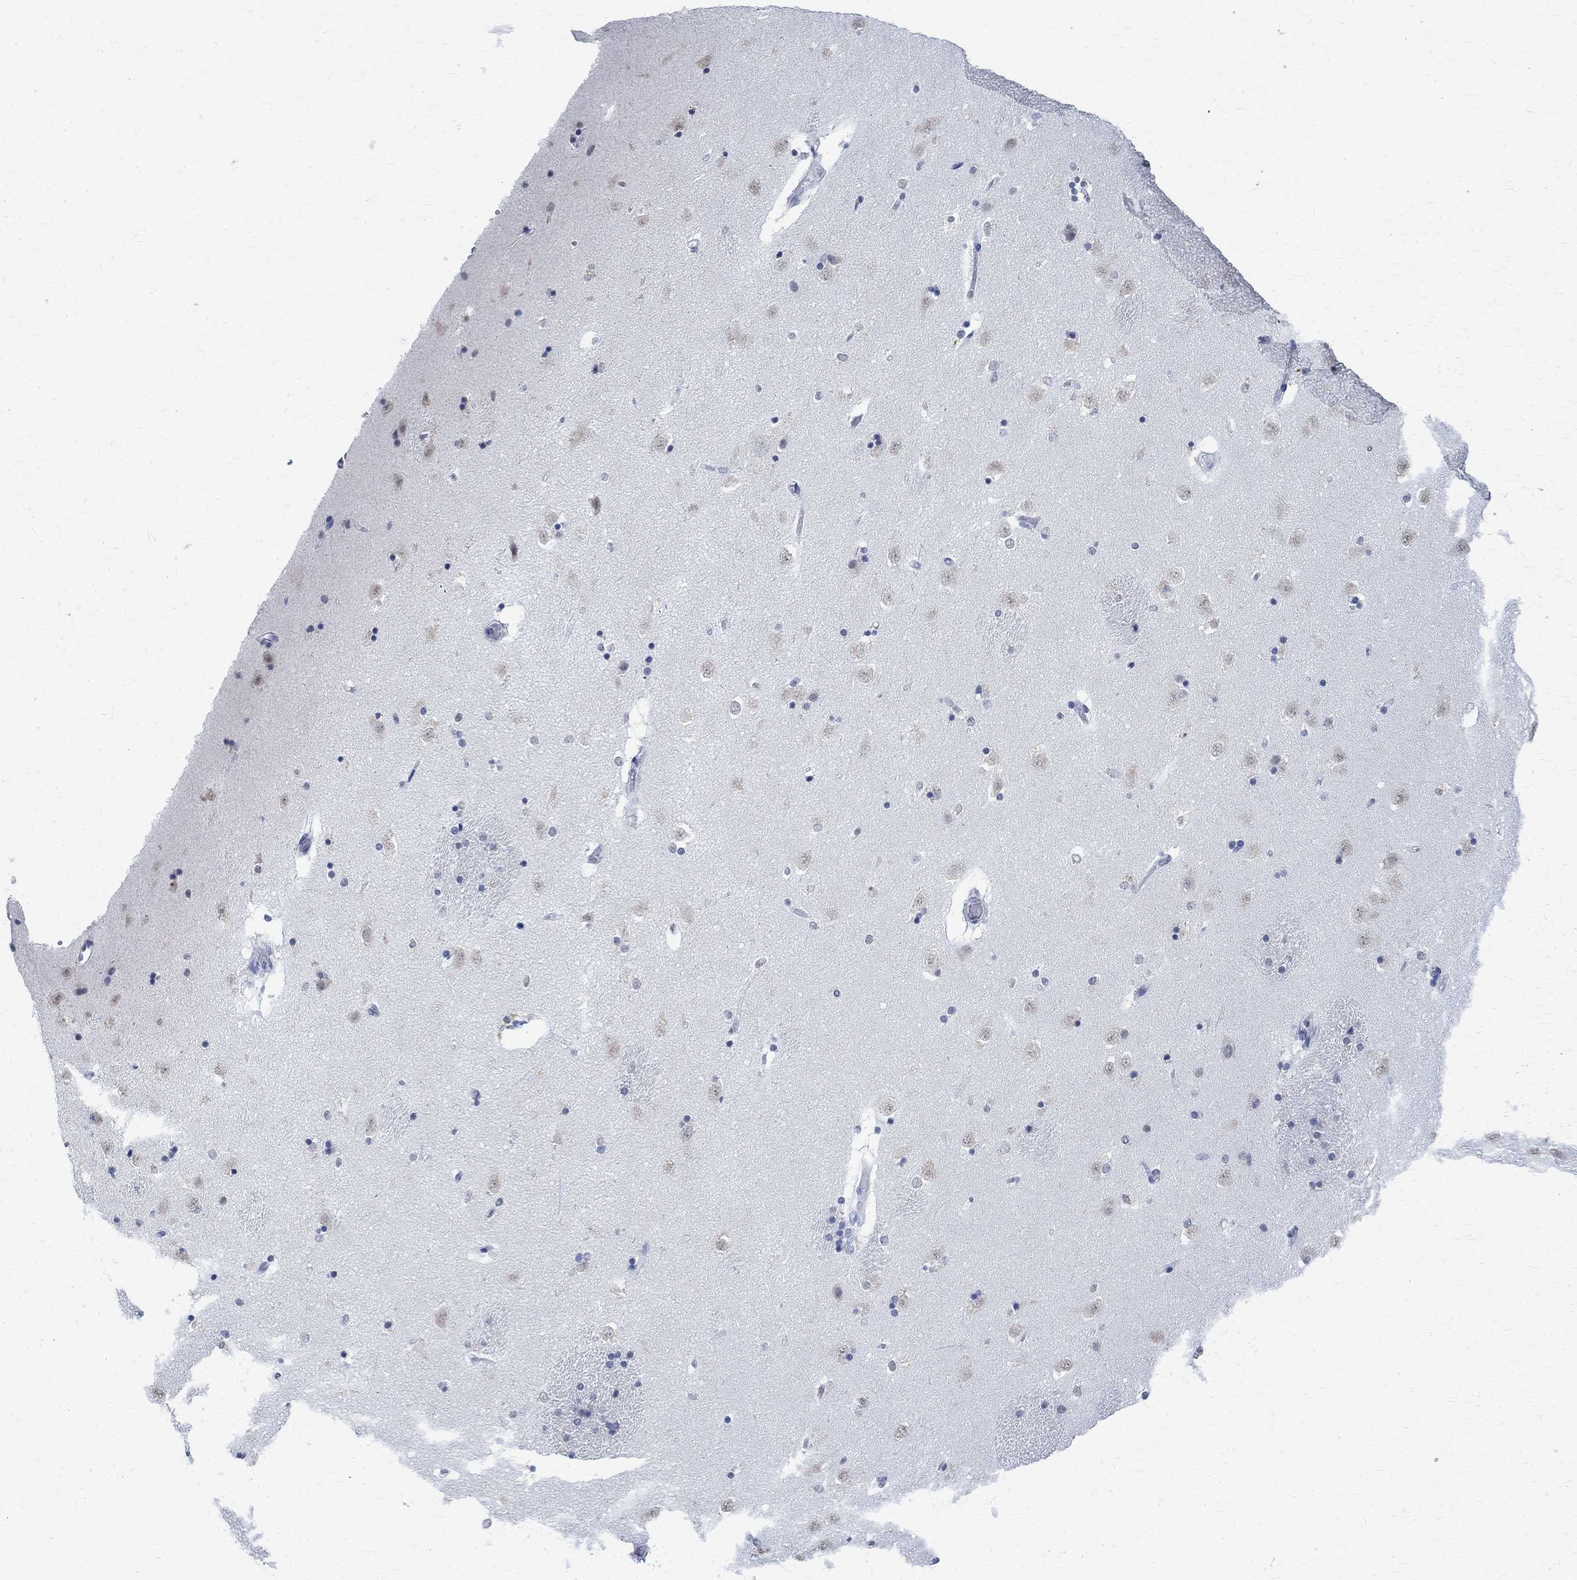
{"staining": {"intensity": "negative", "quantity": "none", "location": "none"}, "tissue": "caudate", "cell_type": "Glial cells", "image_type": "normal", "snomed": [{"axis": "morphology", "description": "Normal tissue, NOS"}, {"axis": "topography", "description": "Lateral ventricle wall"}], "caption": "Immunohistochemistry (IHC) of unremarkable human caudate shows no staining in glial cells. (DAB immunohistochemistry (IHC) with hematoxylin counter stain).", "gene": "TMEM221", "patient": {"sex": "male", "age": 51}}